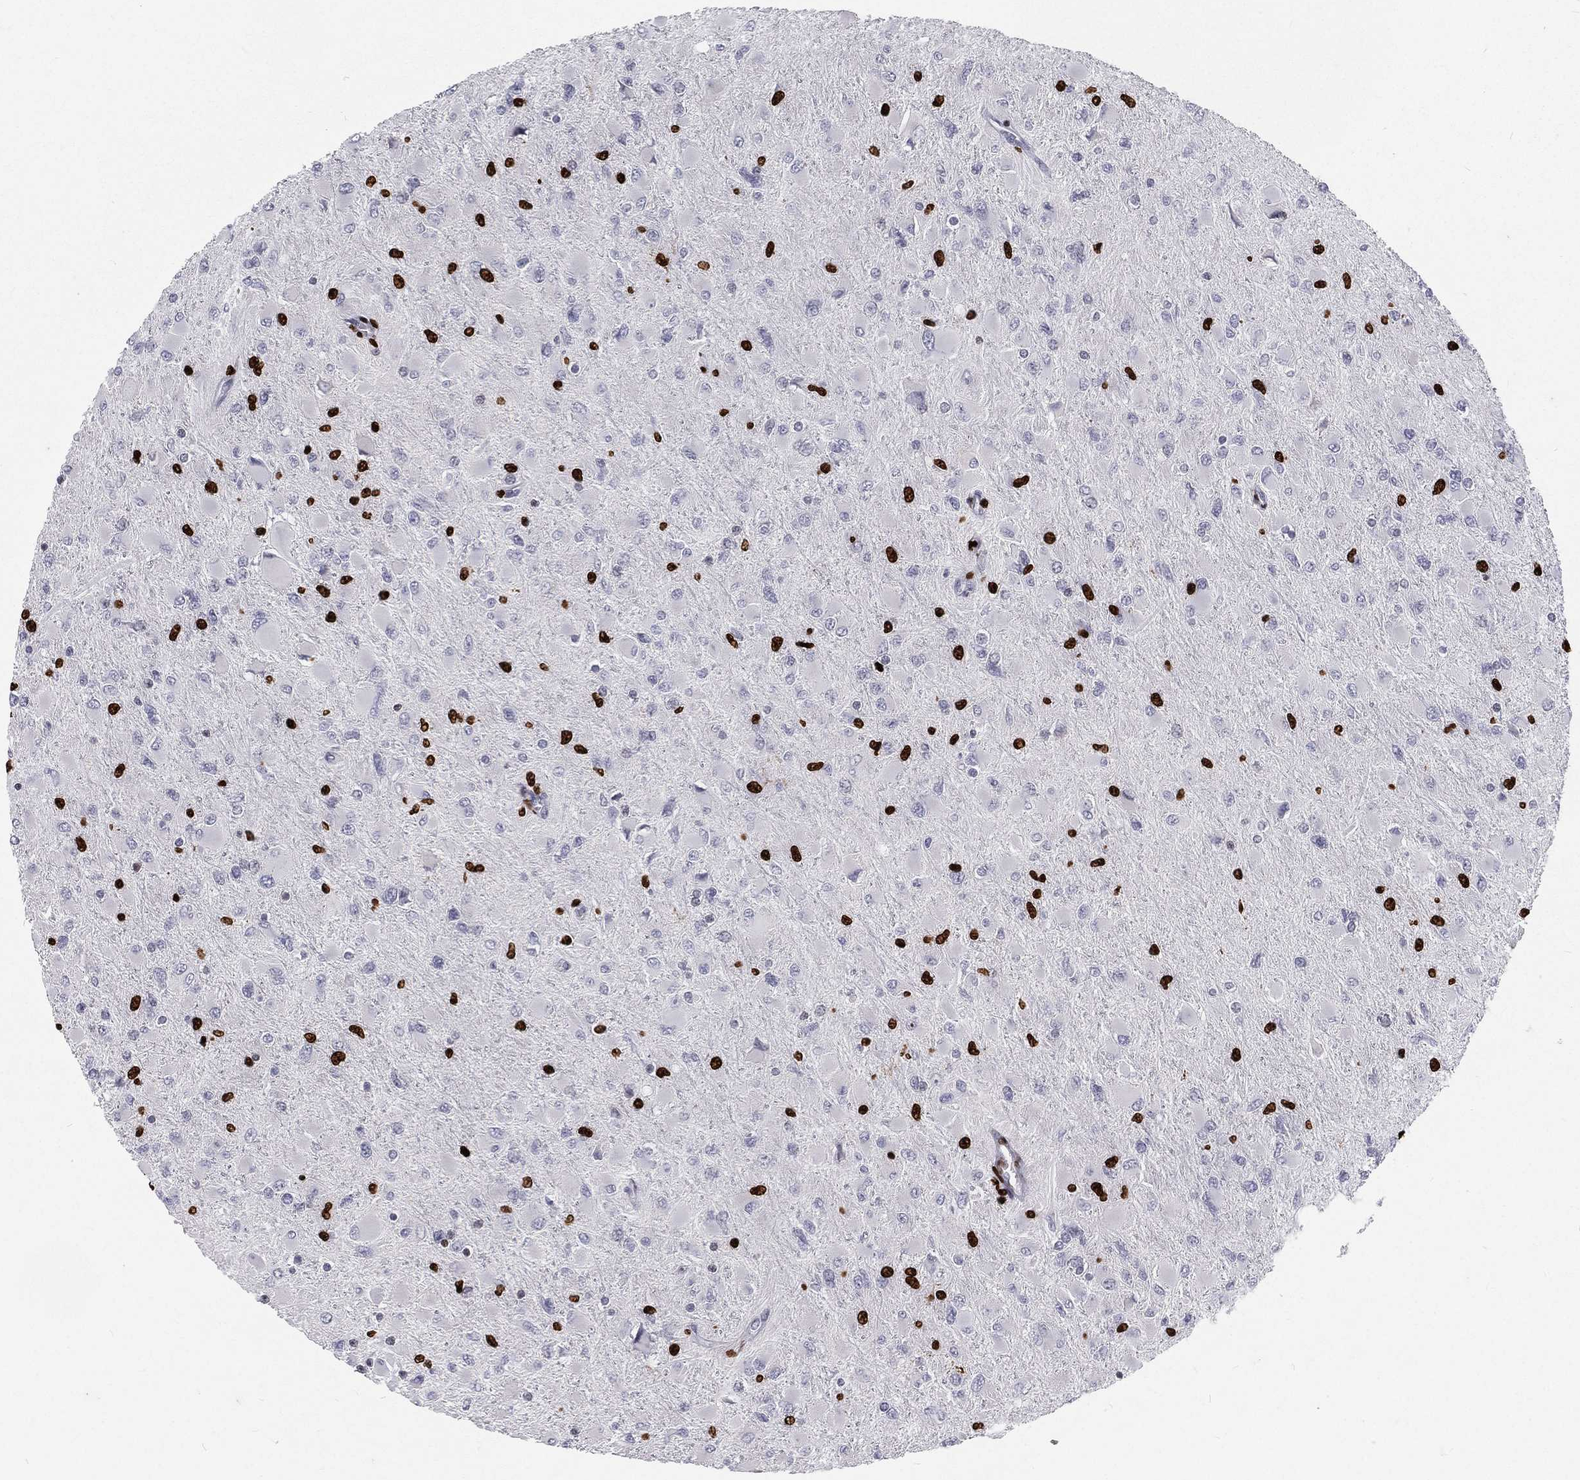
{"staining": {"intensity": "negative", "quantity": "none", "location": "none"}, "tissue": "glioma", "cell_type": "Tumor cells", "image_type": "cancer", "snomed": [{"axis": "morphology", "description": "Glioma, malignant, High grade"}, {"axis": "topography", "description": "Cerebral cortex"}], "caption": "The micrograph shows no staining of tumor cells in malignant high-grade glioma.", "gene": "MNDA", "patient": {"sex": "female", "age": 36}}